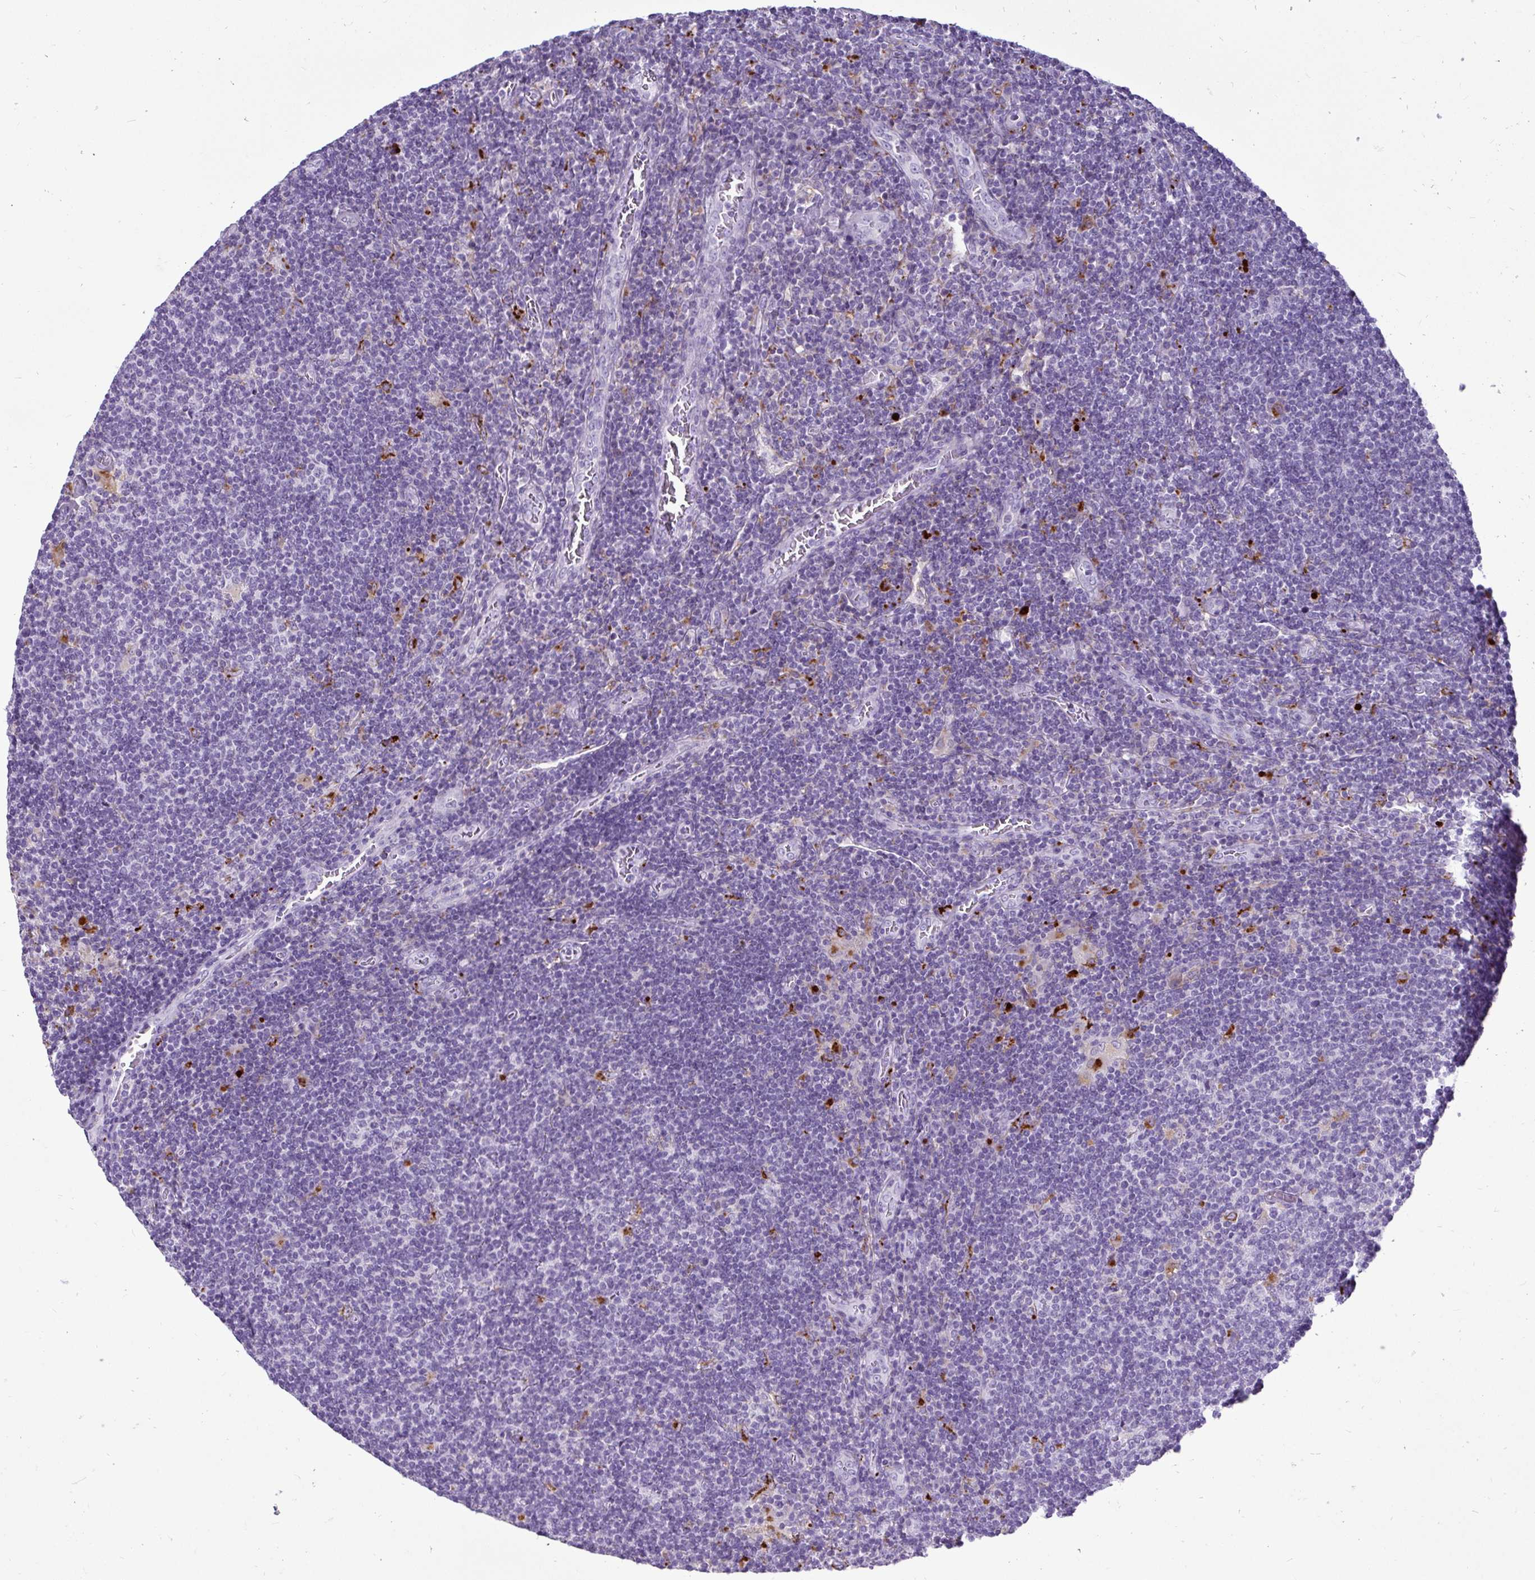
{"staining": {"intensity": "negative", "quantity": "none", "location": "none"}, "tissue": "lymphoma", "cell_type": "Tumor cells", "image_type": "cancer", "snomed": [{"axis": "morphology", "description": "Hodgkin's disease, NOS"}, {"axis": "topography", "description": "Lymph node"}], "caption": "An IHC image of lymphoma is shown. There is no staining in tumor cells of lymphoma.", "gene": "CTSZ", "patient": {"sex": "male", "age": 40}}